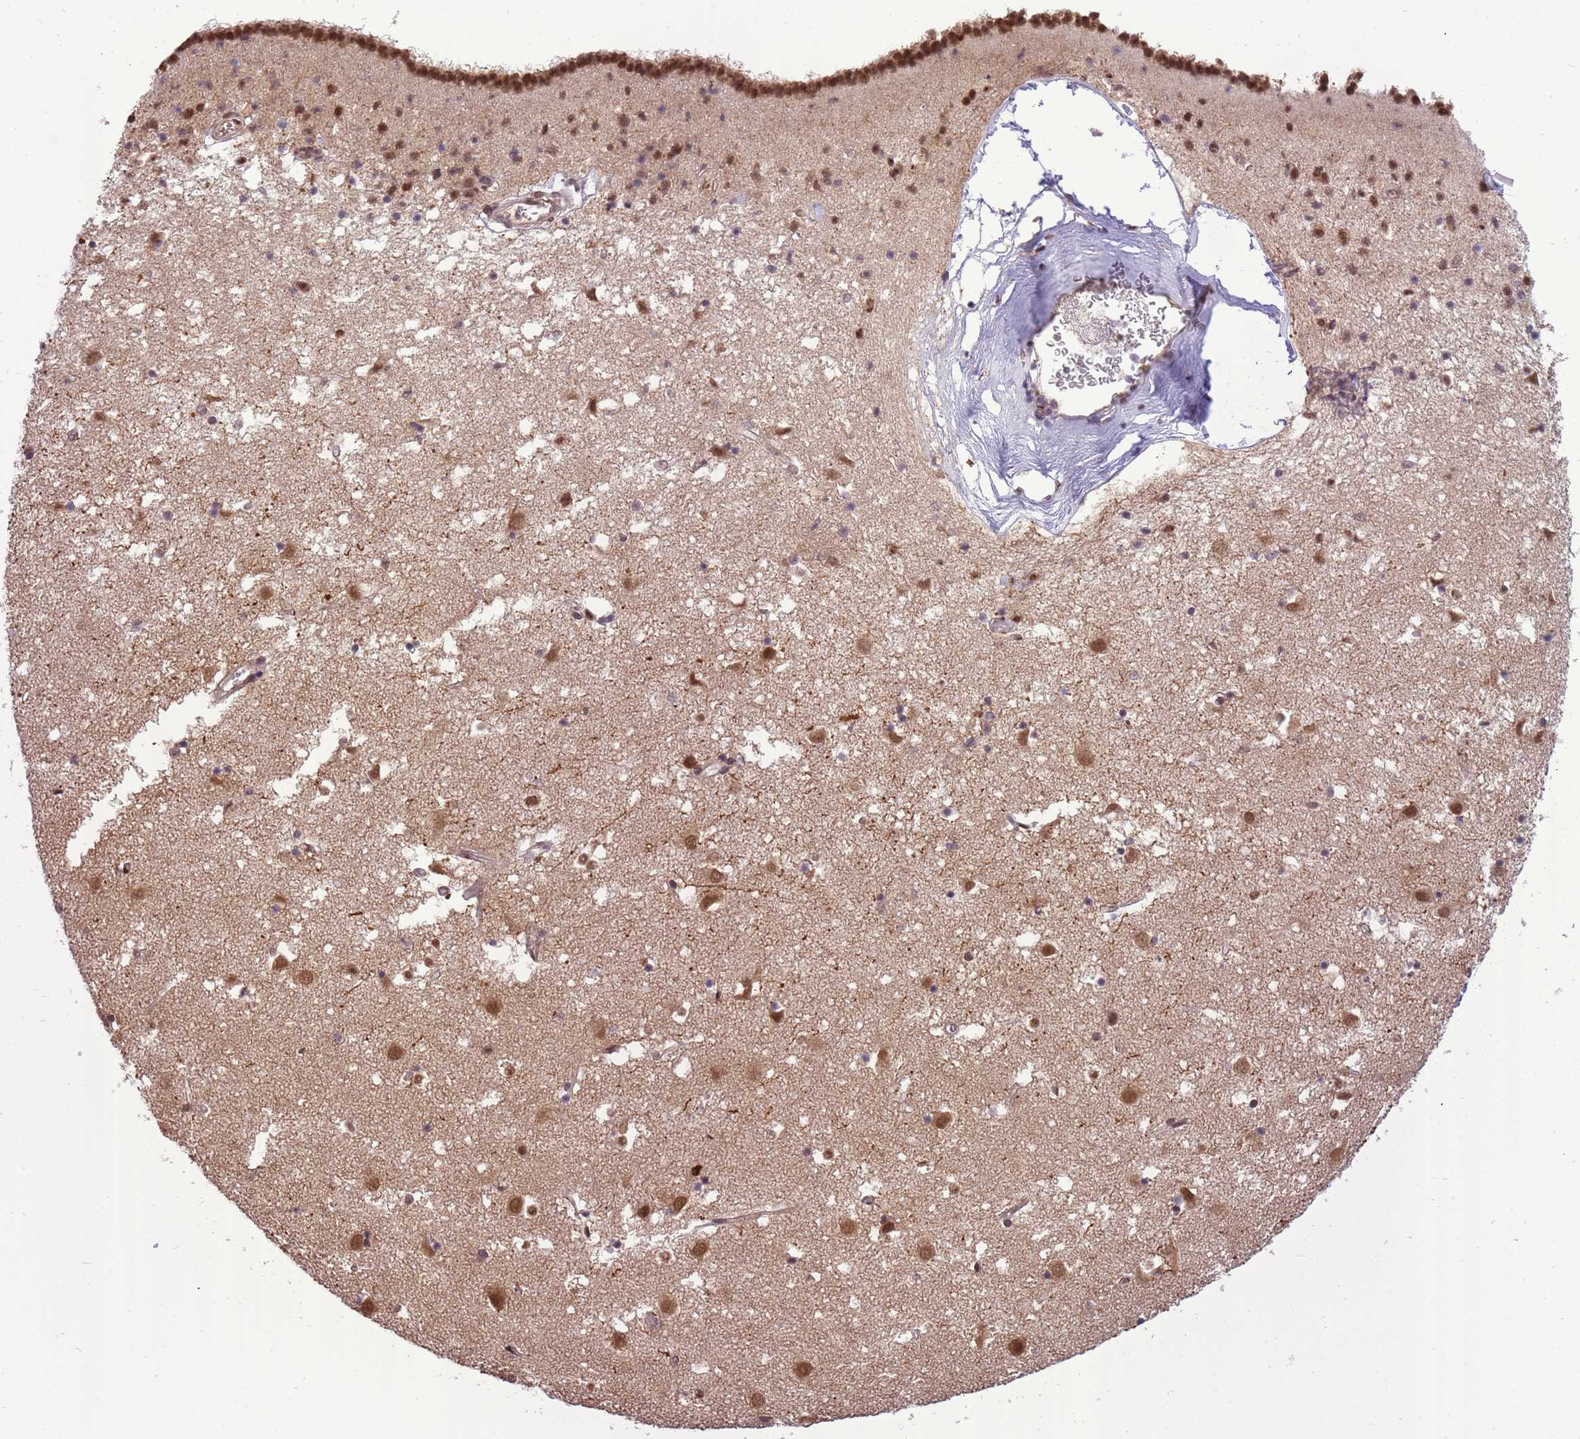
{"staining": {"intensity": "moderate", "quantity": "25%-75%", "location": "nuclear"}, "tissue": "caudate", "cell_type": "Glial cells", "image_type": "normal", "snomed": [{"axis": "morphology", "description": "Normal tissue, NOS"}, {"axis": "topography", "description": "Lateral ventricle wall"}], "caption": "A medium amount of moderate nuclear expression is present in approximately 25%-75% of glial cells in normal caudate. Using DAB (3,3'-diaminobenzidine) (brown) and hematoxylin (blue) stains, captured at high magnification using brightfield microscopy.", "gene": "CDIP1", "patient": {"sex": "male", "age": 58}}